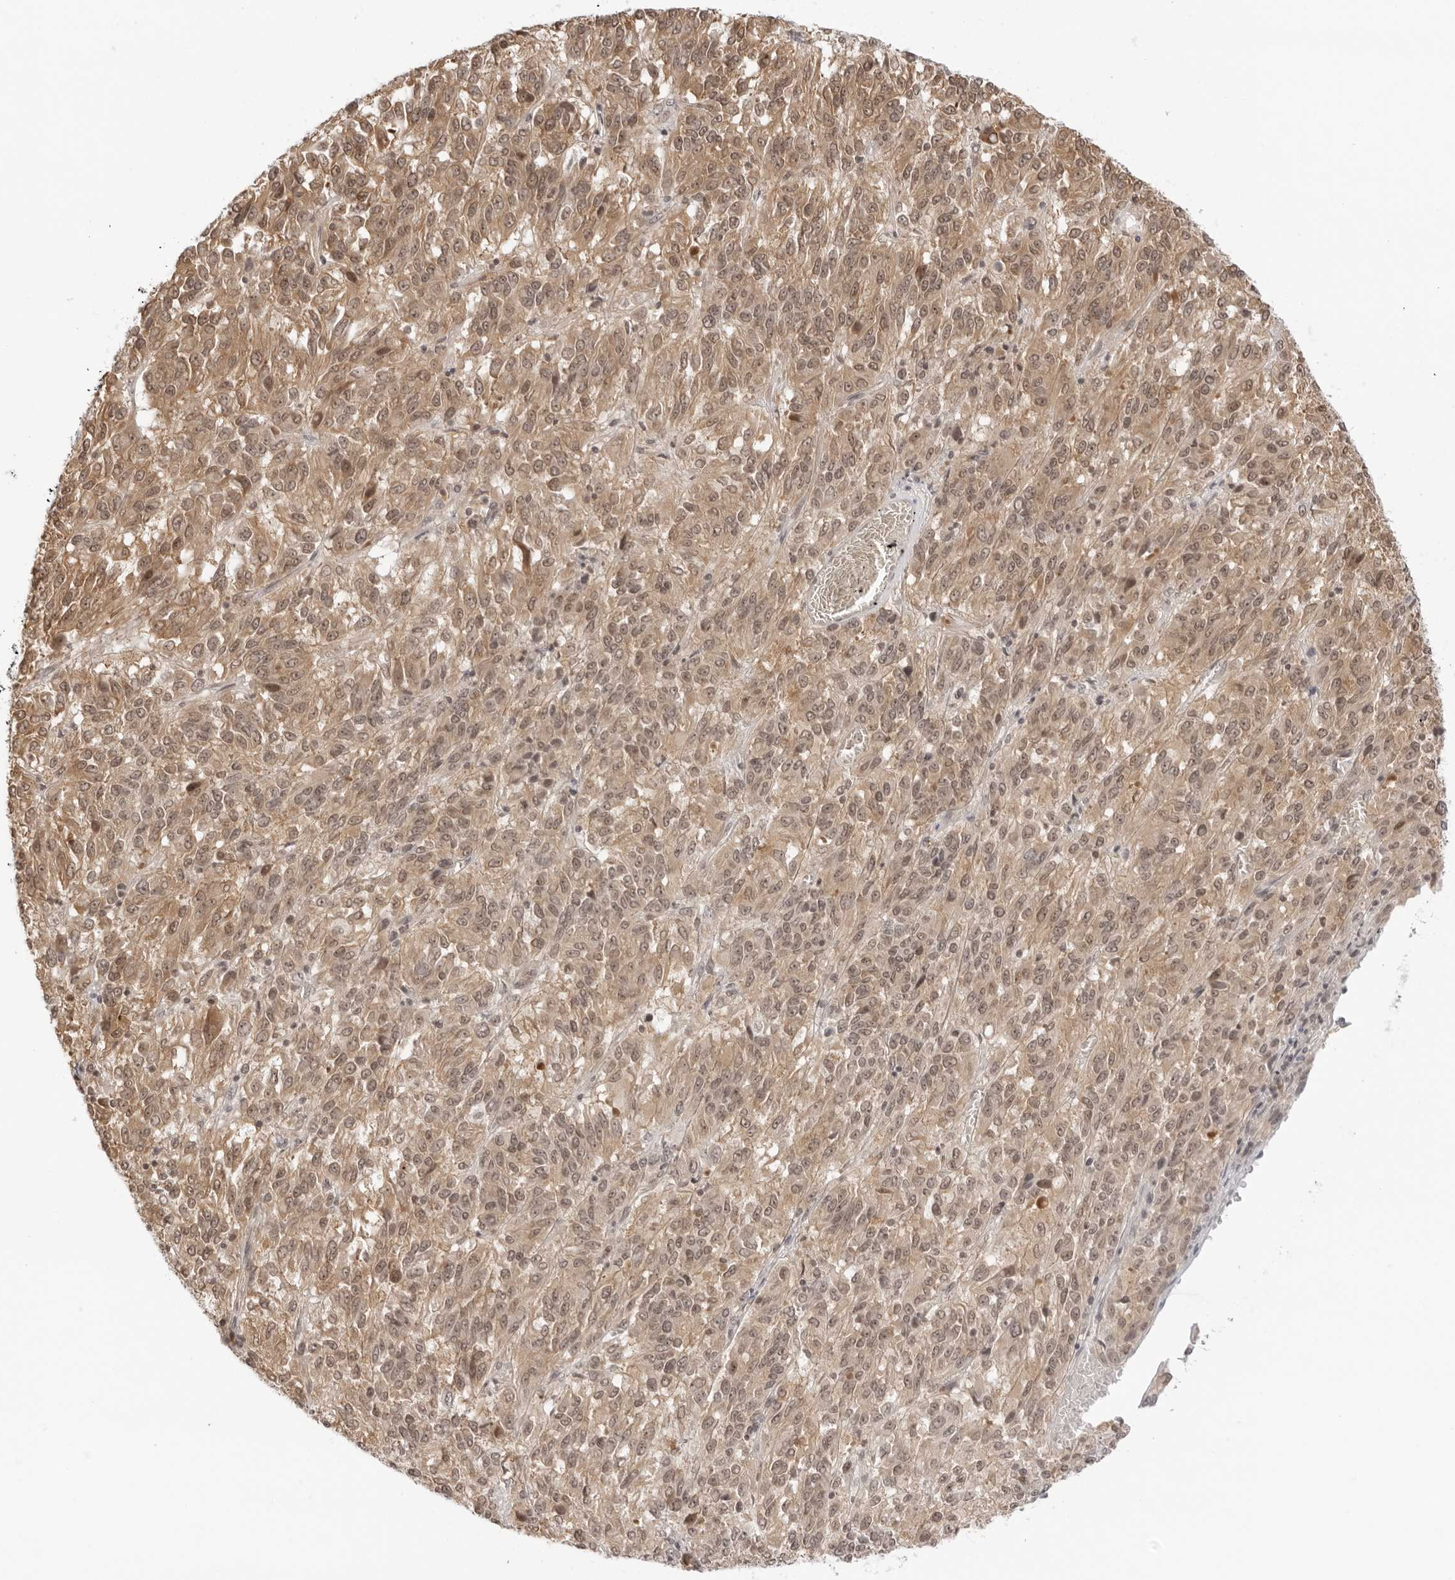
{"staining": {"intensity": "moderate", "quantity": ">75%", "location": "cytoplasmic/membranous,nuclear"}, "tissue": "melanoma", "cell_type": "Tumor cells", "image_type": "cancer", "snomed": [{"axis": "morphology", "description": "Malignant melanoma, Metastatic site"}, {"axis": "topography", "description": "Lung"}], "caption": "Protein analysis of melanoma tissue reveals moderate cytoplasmic/membranous and nuclear positivity in about >75% of tumor cells.", "gene": "PRRC2C", "patient": {"sex": "male", "age": 64}}